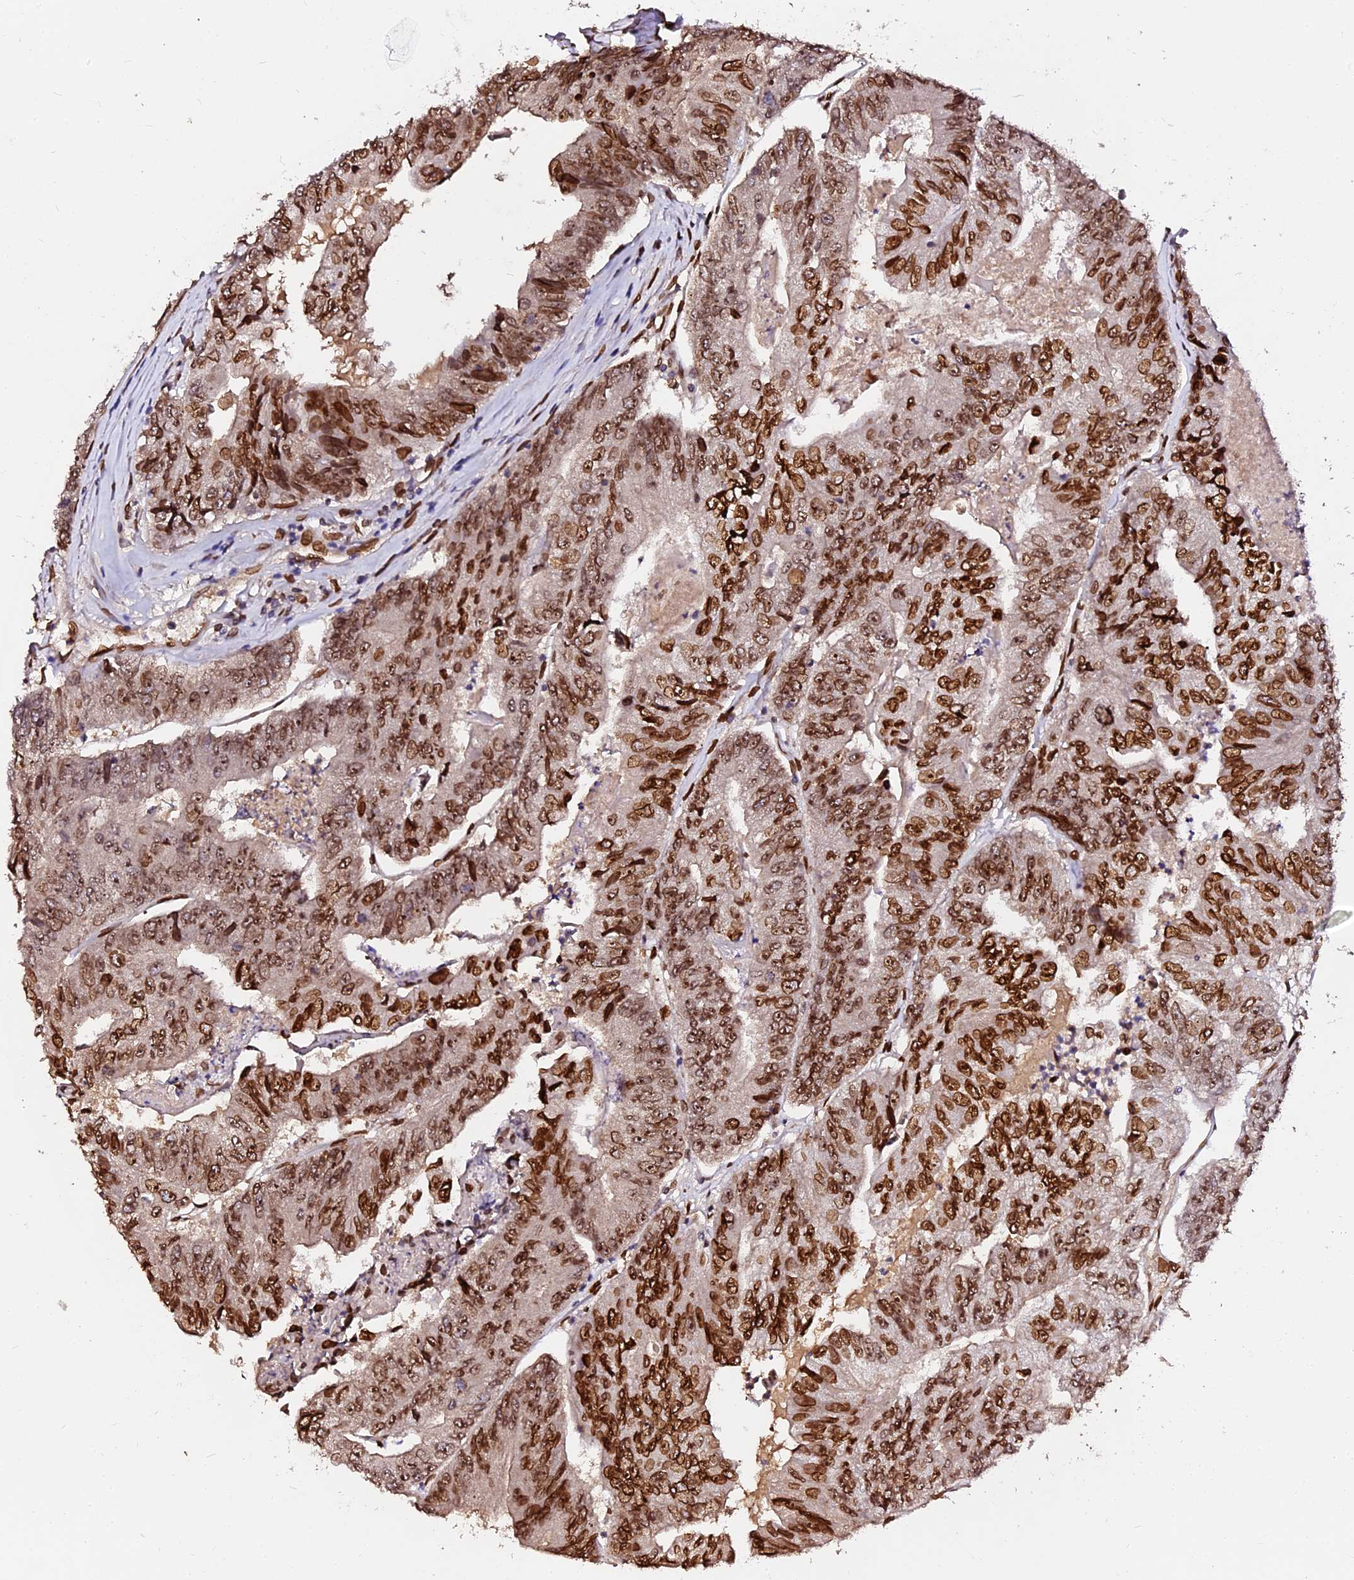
{"staining": {"intensity": "strong", "quantity": ">75%", "location": "cytoplasmic/membranous,nuclear"}, "tissue": "colorectal cancer", "cell_type": "Tumor cells", "image_type": "cancer", "snomed": [{"axis": "morphology", "description": "Adenocarcinoma, NOS"}, {"axis": "topography", "description": "Colon"}], "caption": "A histopathology image of human adenocarcinoma (colorectal) stained for a protein reveals strong cytoplasmic/membranous and nuclear brown staining in tumor cells. The protein is stained brown, and the nuclei are stained in blue (DAB IHC with brightfield microscopy, high magnification).", "gene": "ANAPC5", "patient": {"sex": "female", "age": 67}}